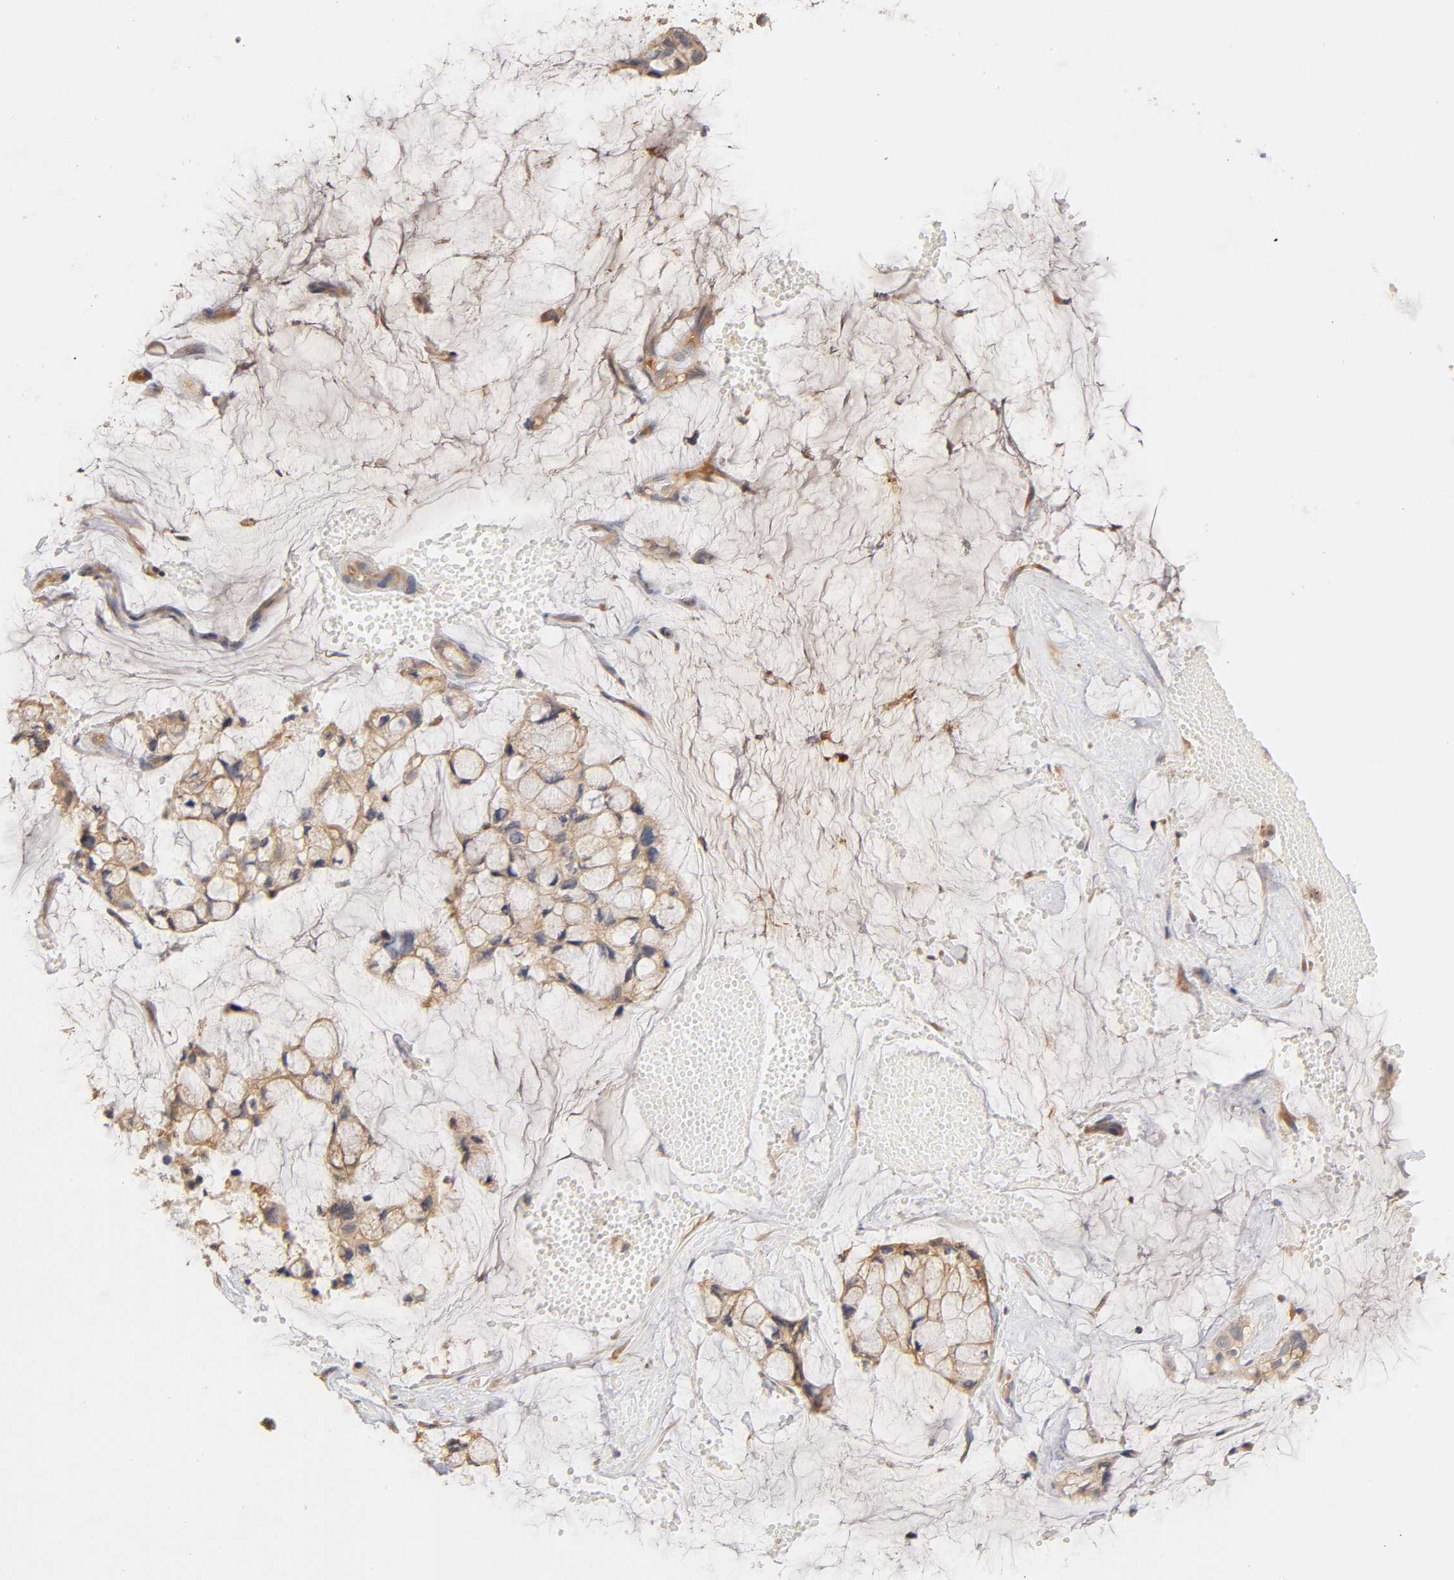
{"staining": {"intensity": "moderate", "quantity": ">75%", "location": "cytoplasmic/membranous"}, "tissue": "ovarian cancer", "cell_type": "Tumor cells", "image_type": "cancer", "snomed": [{"axis": "morphology", "description": "Cystadenocarcinoma, mucinous, NOS"}, {"axis": "topography", "description": "Ovary"}], "caption": "Approximately >75% of tumor cells in ovarian cancer (mucinous cystadenocarcinoma) show moderate cytoplasmic/membranous protein expression as visualized by brown immunohistochemical staining.", "gene": "RPS29", "patient": {"sex": "female", "age": 39}}